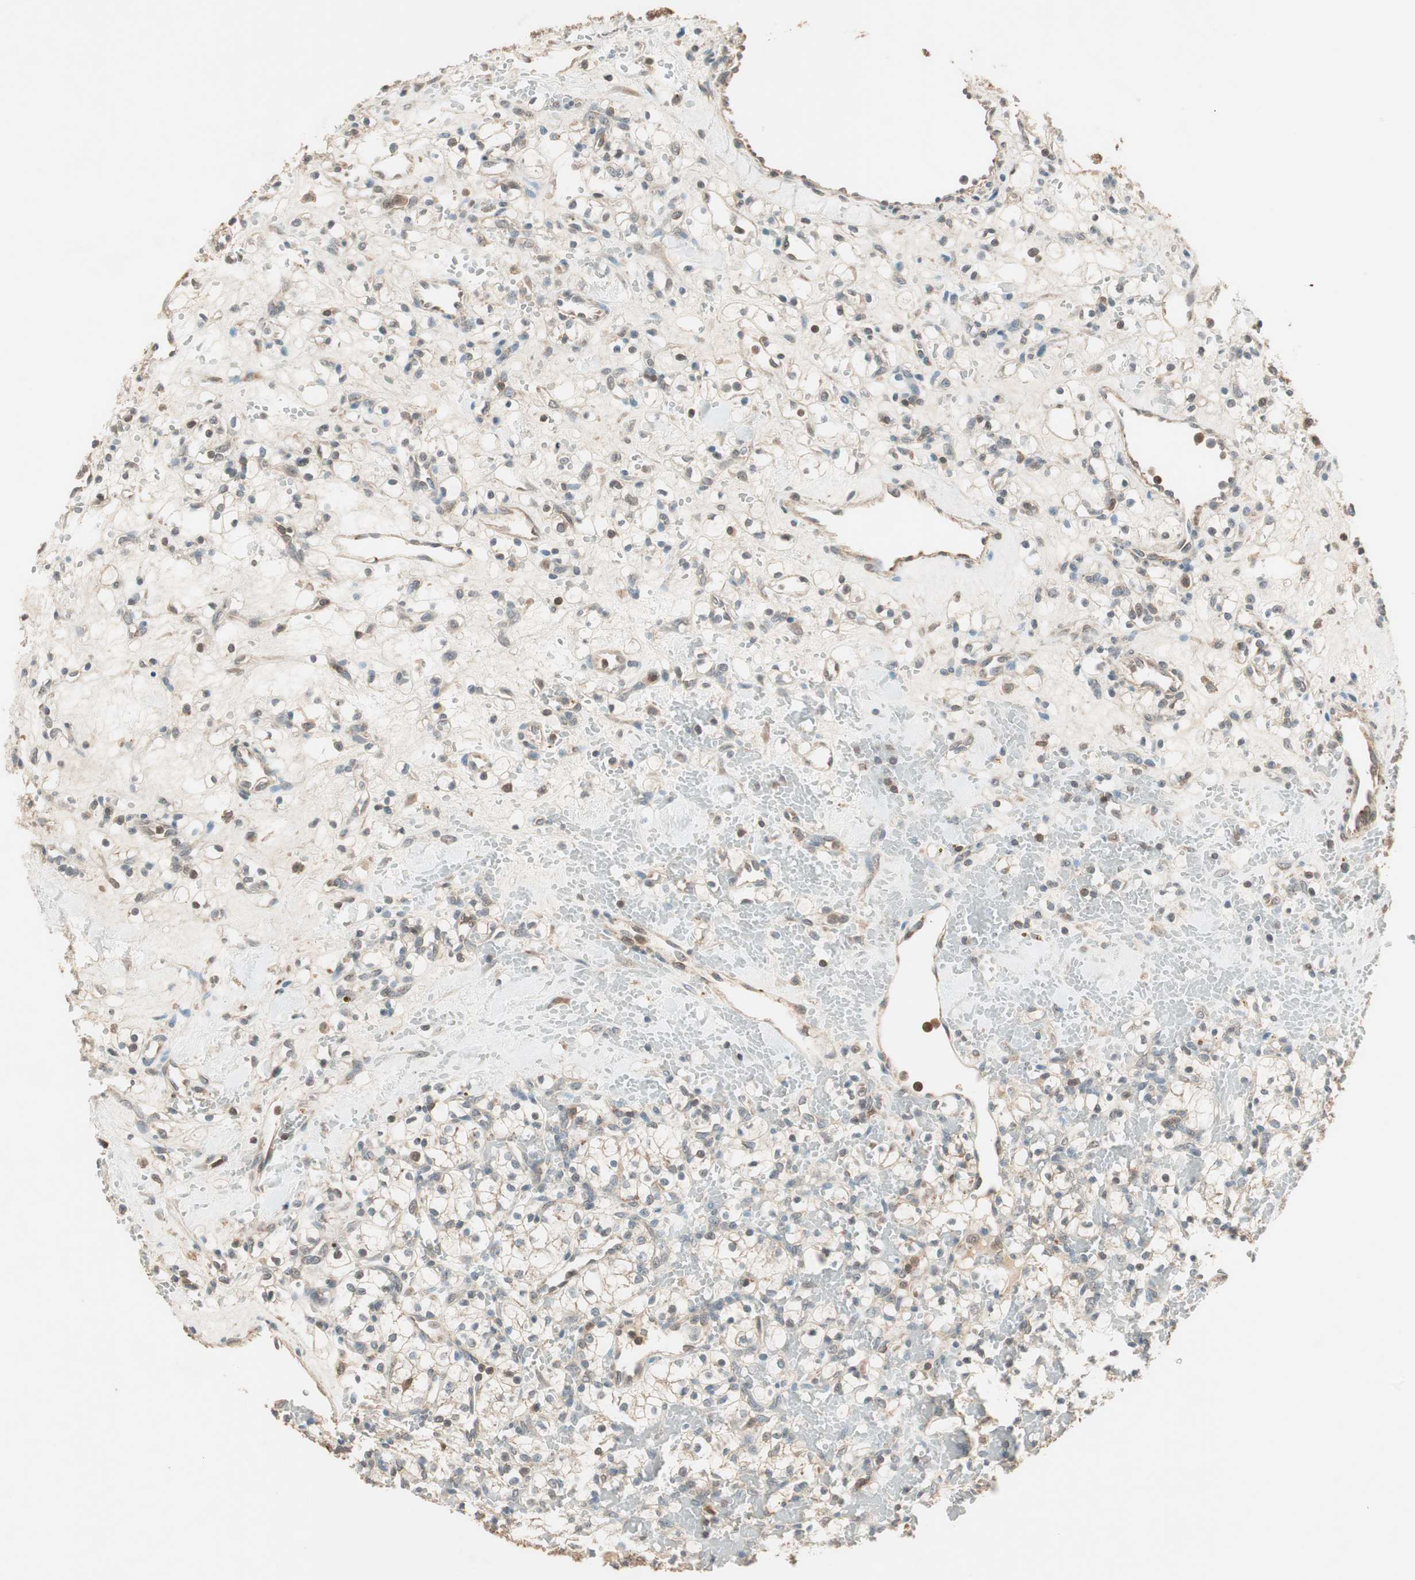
{"staining": {"intensity": "weak", "quantity": "<25%", "location": "cytoplasmic/membranous"}, "tissue": "renal cancer", "cell_type": "Tumor cells", "image_type": "cancer", "snomed": [{"axis": "morphology", "description": "Adenocarcinoma, NOS"}, {"axis": "topography", "description": "Kidney"}], "caption": "Renal cancer (adenocarcinoma) was stained to show a protein in brown. There is no significant staining in tumor cells.", "gene": "TRIM21", "patient": {"sex": "female", "age": 60}}